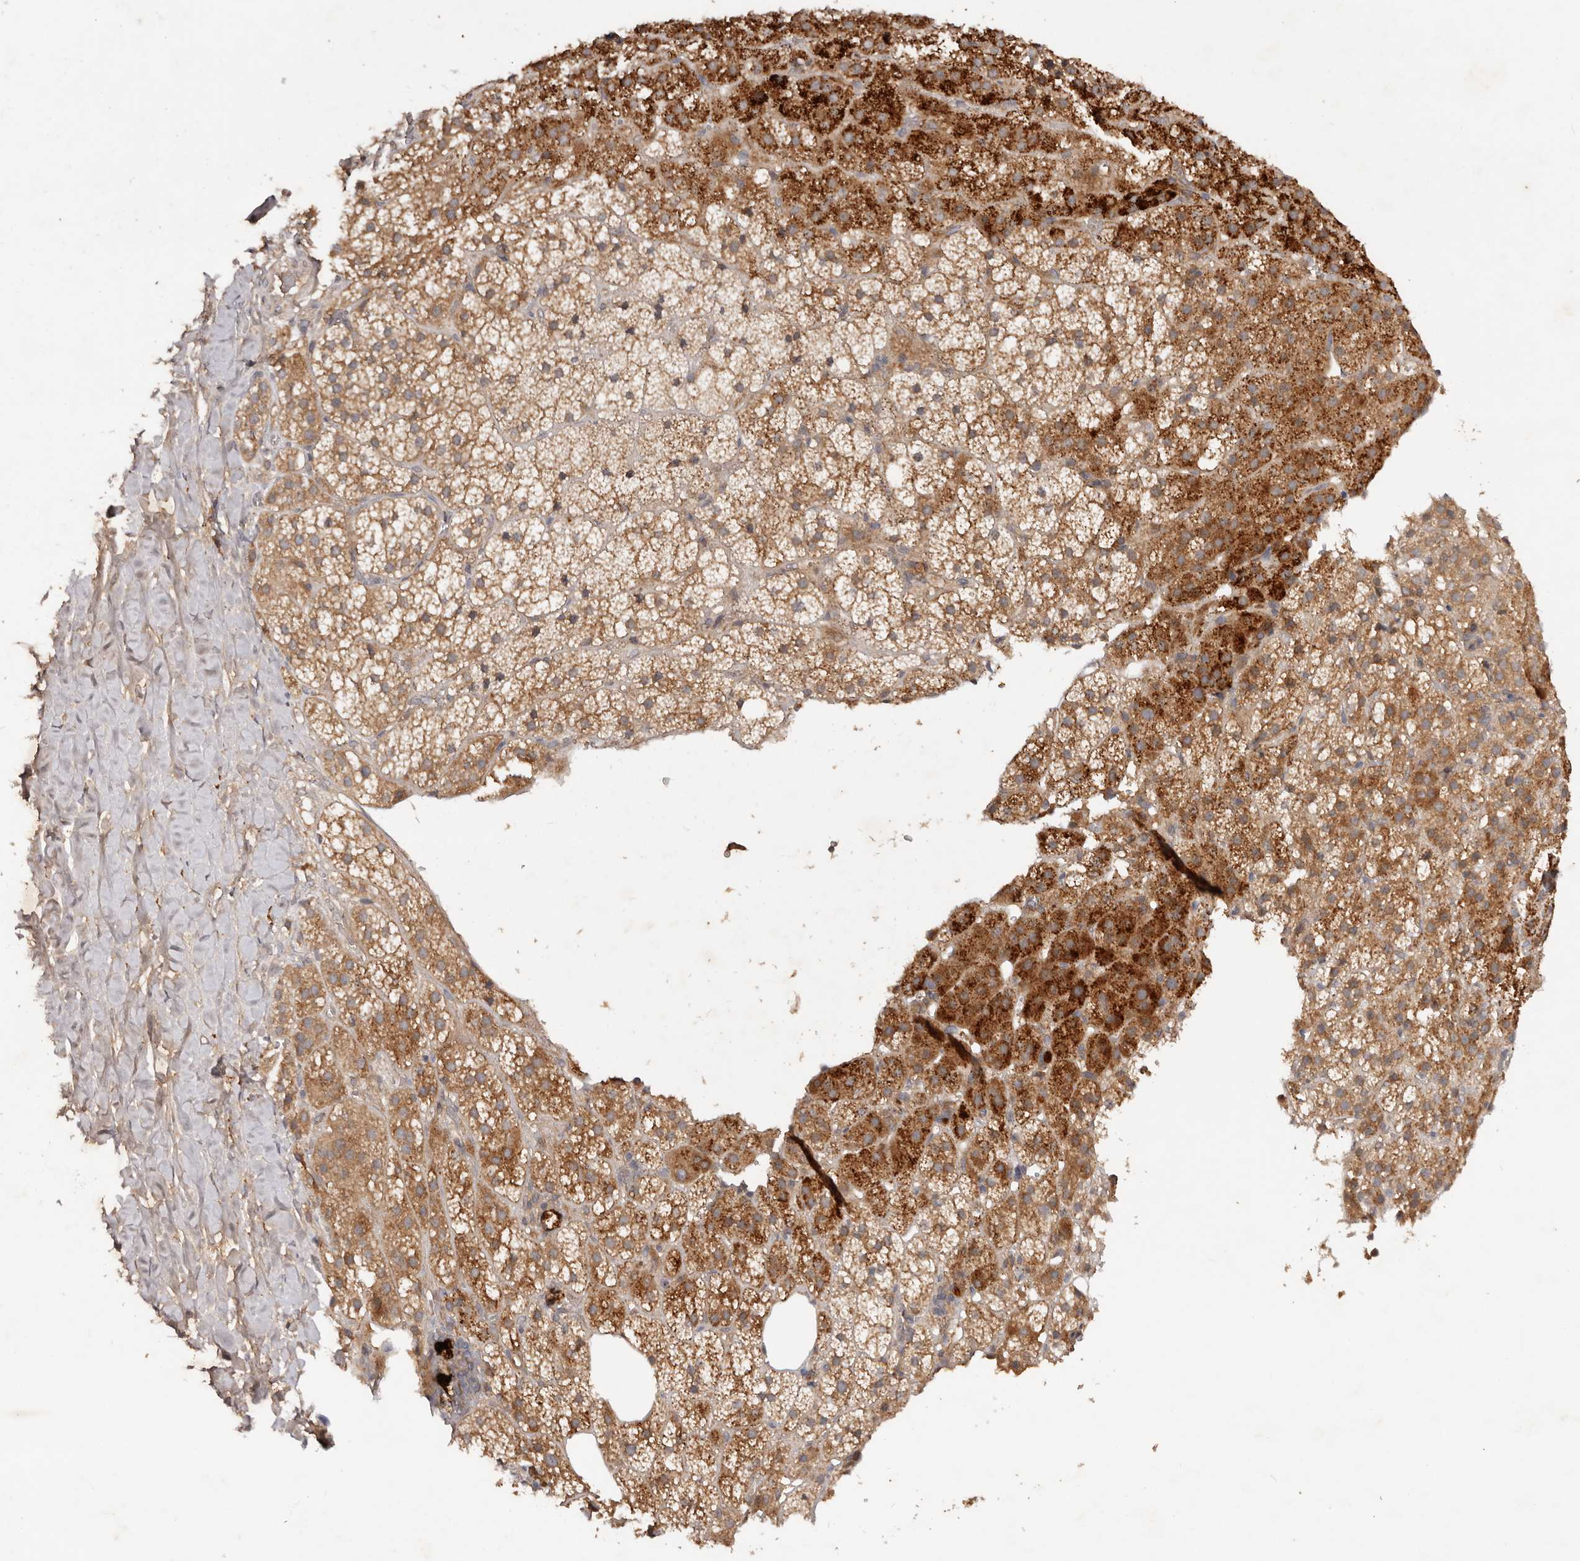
{"staining": {"intensity": "strong", "quantity": "25%-75%", "location": "cytoplasmic/membranous"}, "tissue": "adrenal gland", "cell_type": "Glandular cells", "image_type": "normal", "snomed": [{"axis": "morphology", "description": "Normal tissue, NOS"}, {"axis": "topography", "description": "Adrenal gland"}], "caption": "The immunohistochemical stain highlights strong cytoplasmic/membranous expression in glandular cells of normal adrenal gland. (DAB = brown stain, brightfield microscopy at high magnification).", "gene": "PKIB", "patient": {"sex": "female", "age": 59}}